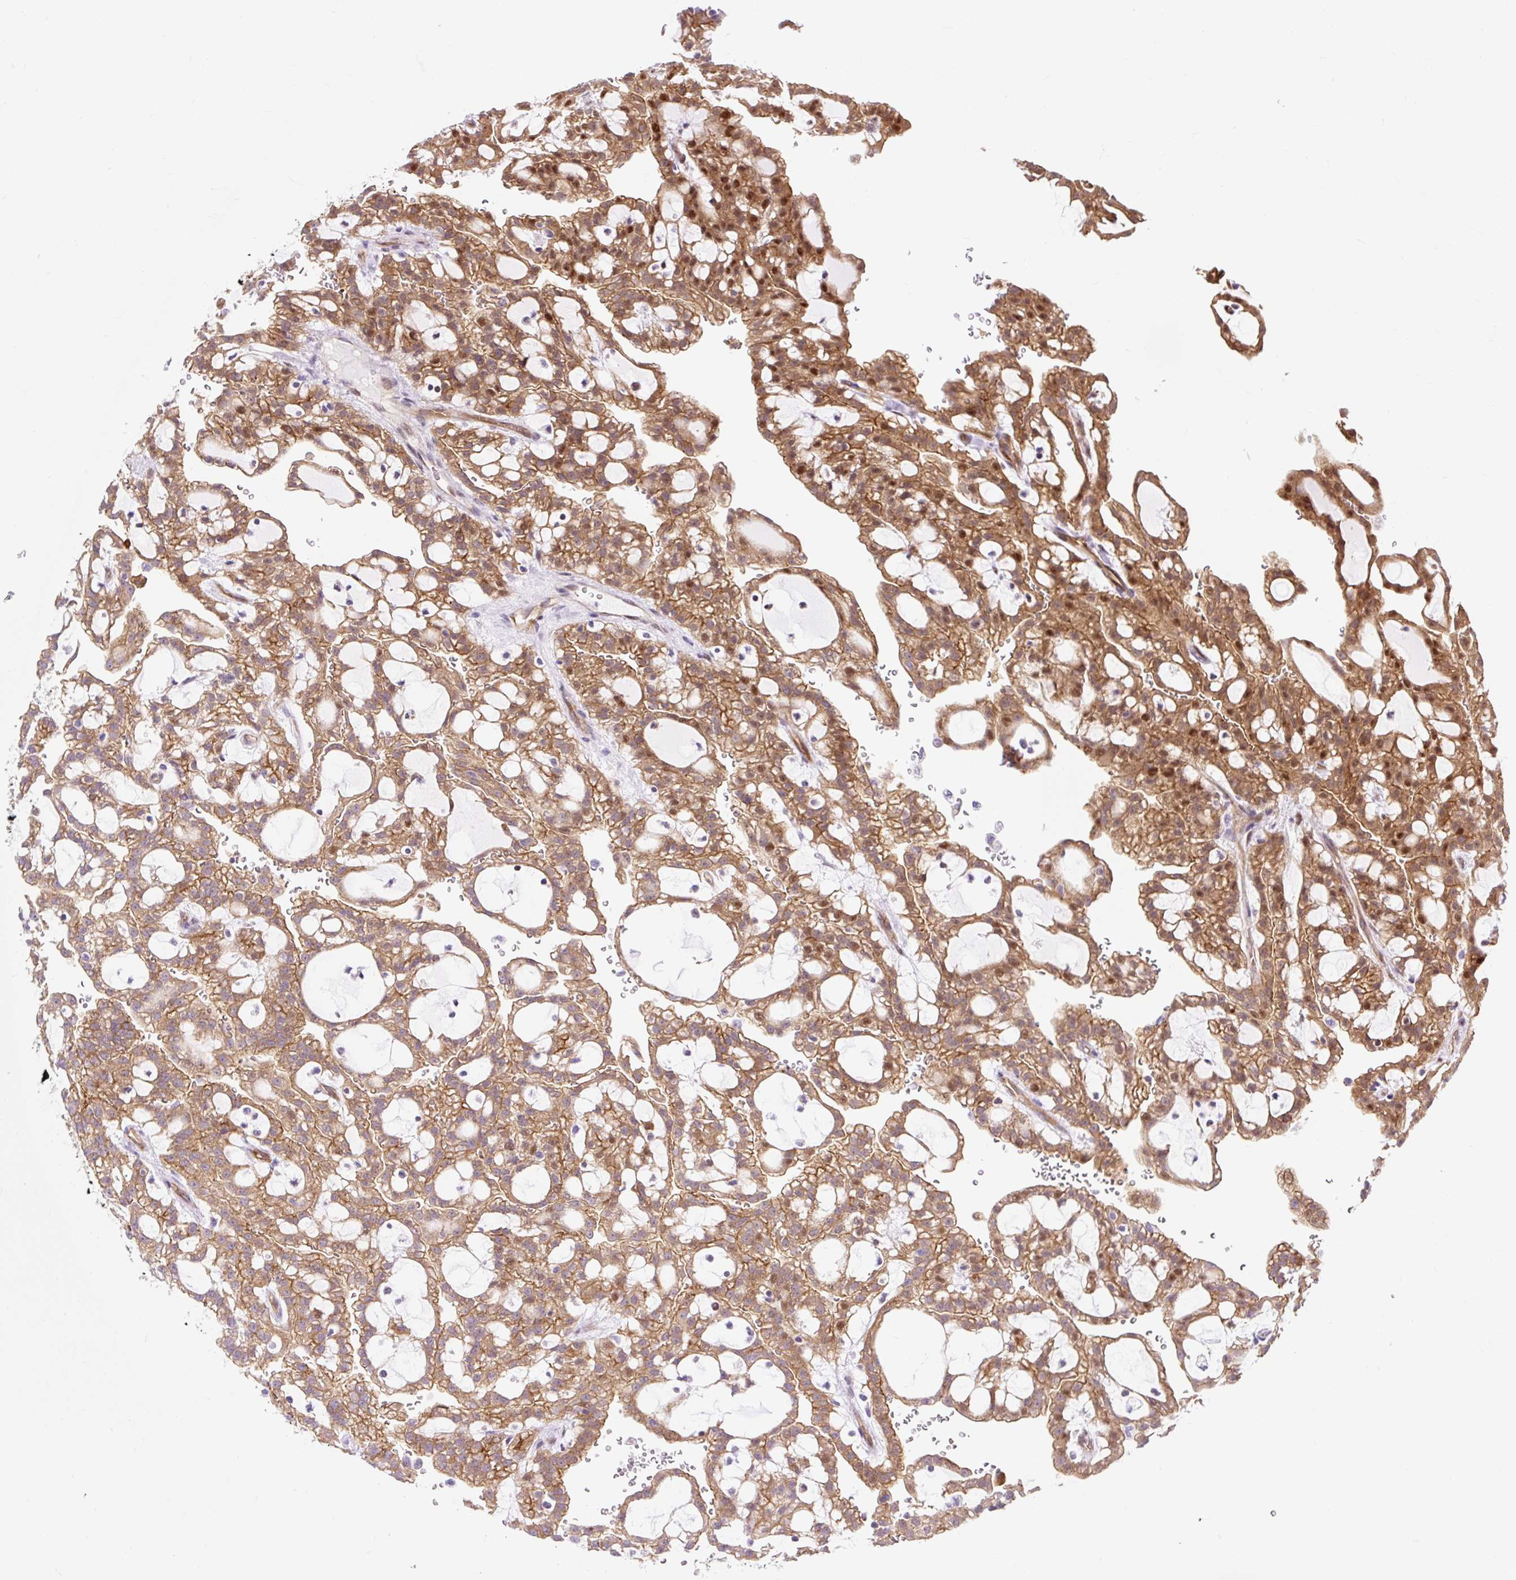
{"staining": {"intensity": "moderate", "quantity": ">75%", "location": "cytoplasmic/membranous,nuclear"}, "tissue": "renal cancer", "cell_type": "Tumor cells", "image_type": "cancer", "snomed": [{"axis": "morphology", "description": "Adenocarcinoma, NOS"}, {"axis": "topography", "description": "Kidney"}], "caption": "A micrograph showing moderate cytoplasmic/membranous and nuclear positivity in about >75% of tumor cells in renal adenocarcinoma, as visualized by brown immunohistochemical staining.", "gene": "HIP1R", "patient": {"sex": "male", "age": 63}}